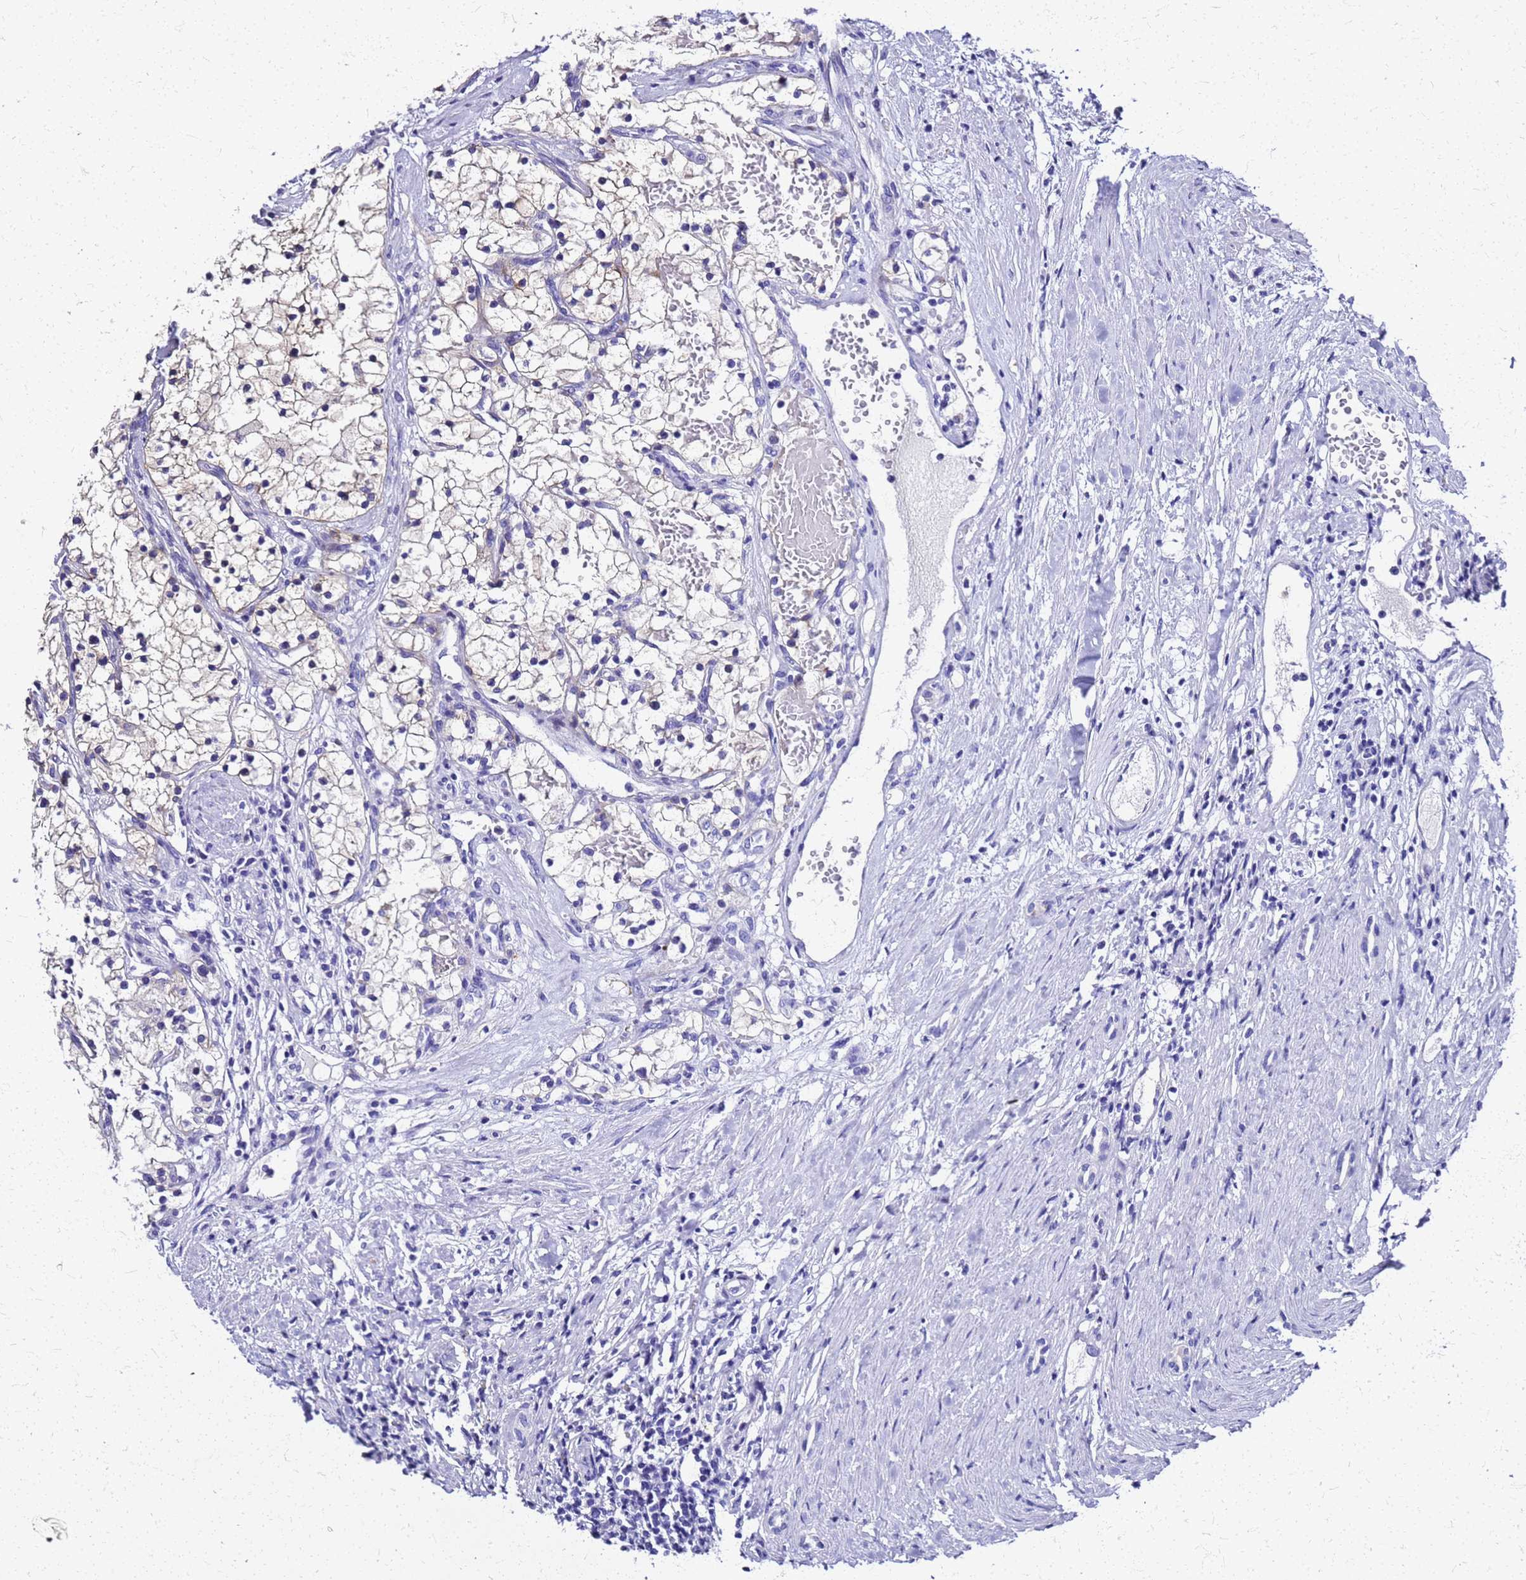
{"staining": {"intensity": "negative", "quantity": "none", "location": "none"}, "tissue": "renal cancer", "cell_type": "Tumor cells", "image_type": "cancer", "snomed": [{"axis": "morphology", "description": "Normal tissue, NOS"}, {"axis": "morphology", "description": "Adenocarcinoma, NOS"}, {"axis": "topography", "description": "Kidney"}], "caption": "Tumor cells are negative for brown protein staining in adenocarcinoma (renal). (Stains: DAB (3,3'-diaminobenzidine) IHC with hematoxylin counter stain, Microscopy: brightfield microscopy at high magnification).", "gene": "SMIM21", "patient": {"sex": "male", "age": 68}}